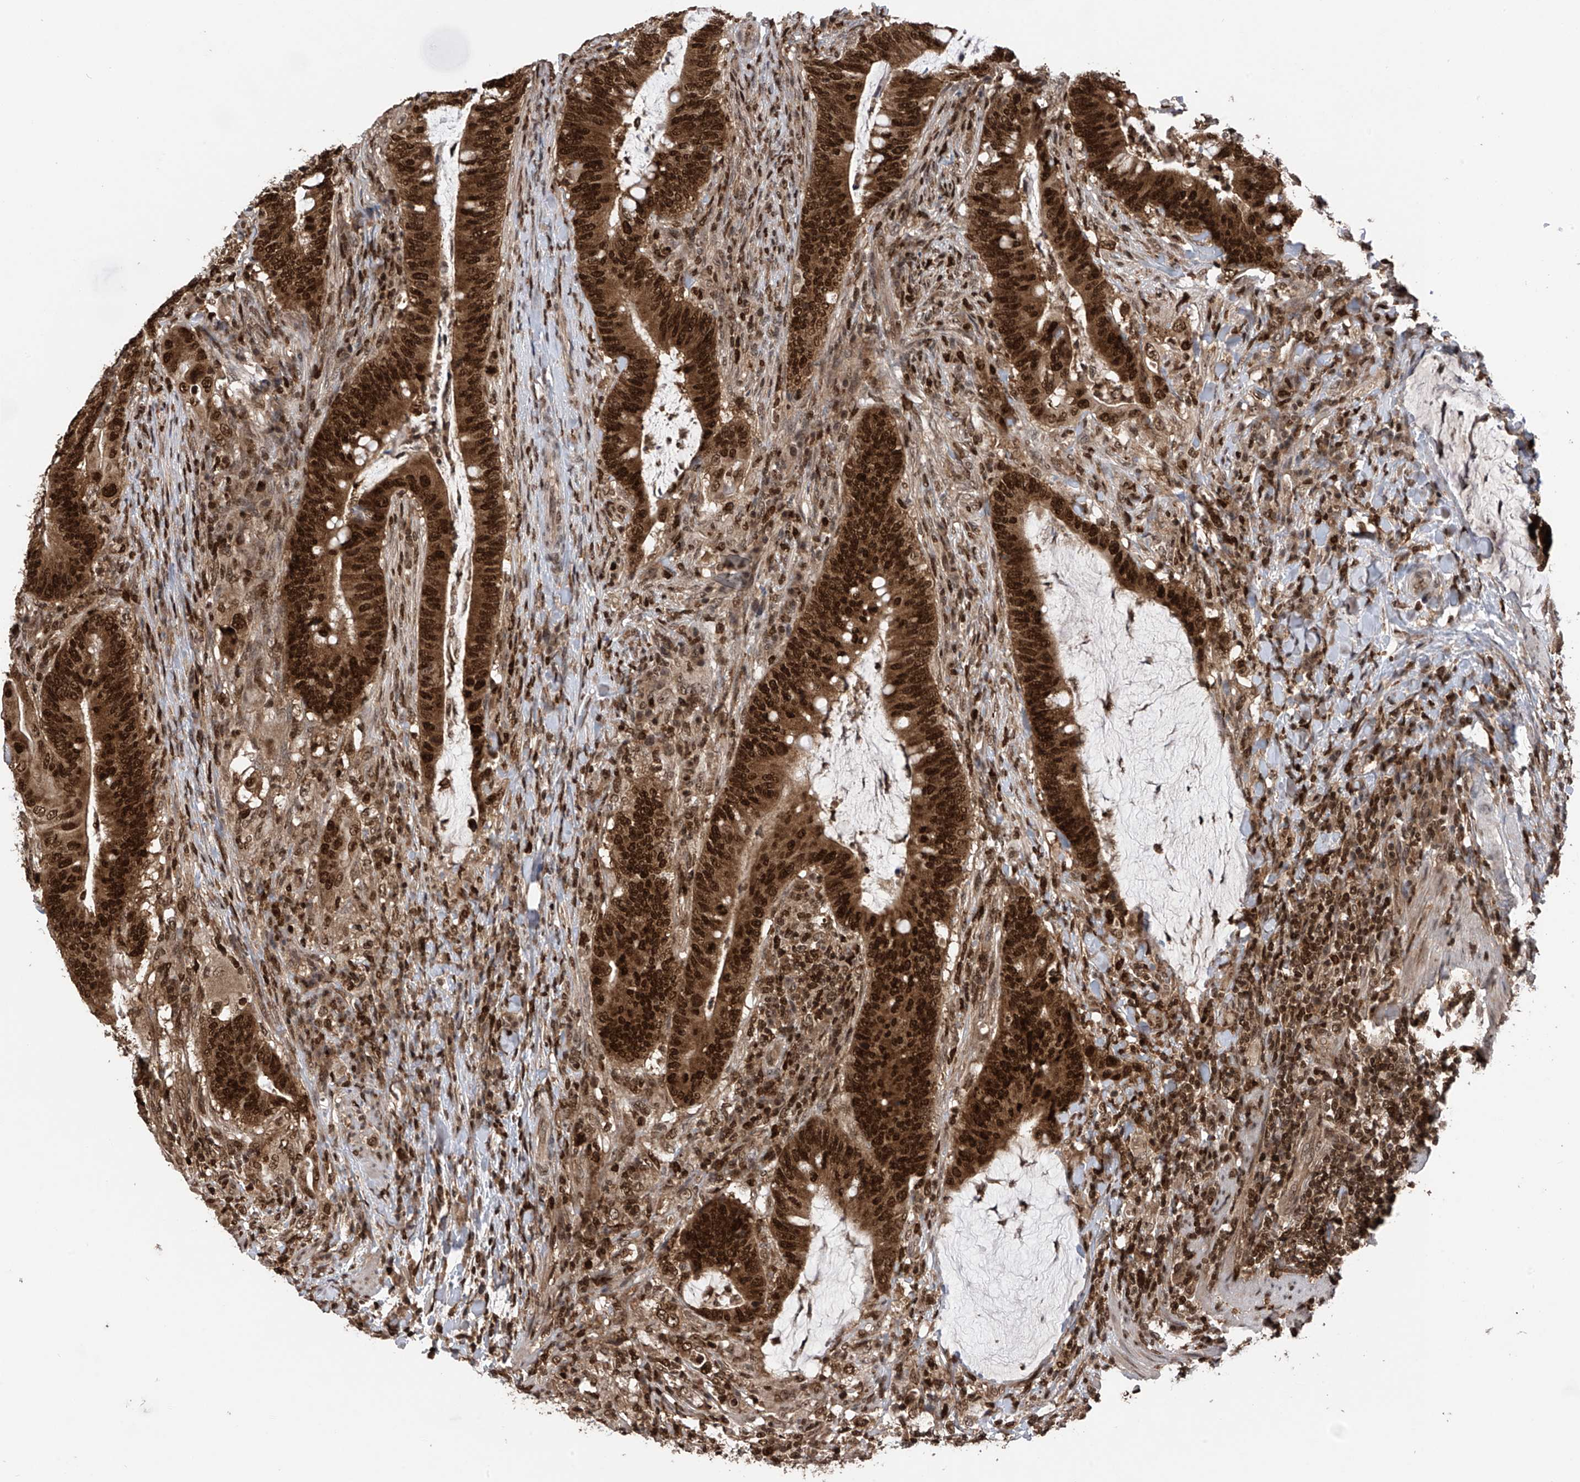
{"staining": {"intensity": "strong", "quantity": ">75%", "location": "cytoplasmic/membranous,nuclear"}, "tissue": "colorectal cancer", "cell_type": "Tumor cells", "image_type": "cancer", "snomed": [{"axis": "morphology", "description": "Adenocarcinoma, NOS"}, {"axis": "topography", "description": "Colon"}], "caption": "The micrograph shows a brown stain indicating the presence of a protein in the cytoplasmic/membranous and nuclear of tumor cells in colorectal adenocarcinoma. The protein of interest is shown in brown color, while the nuclei are stained blue.", "gene": "DNAJC9", "patient": {"sex": "female", "age": 66}}